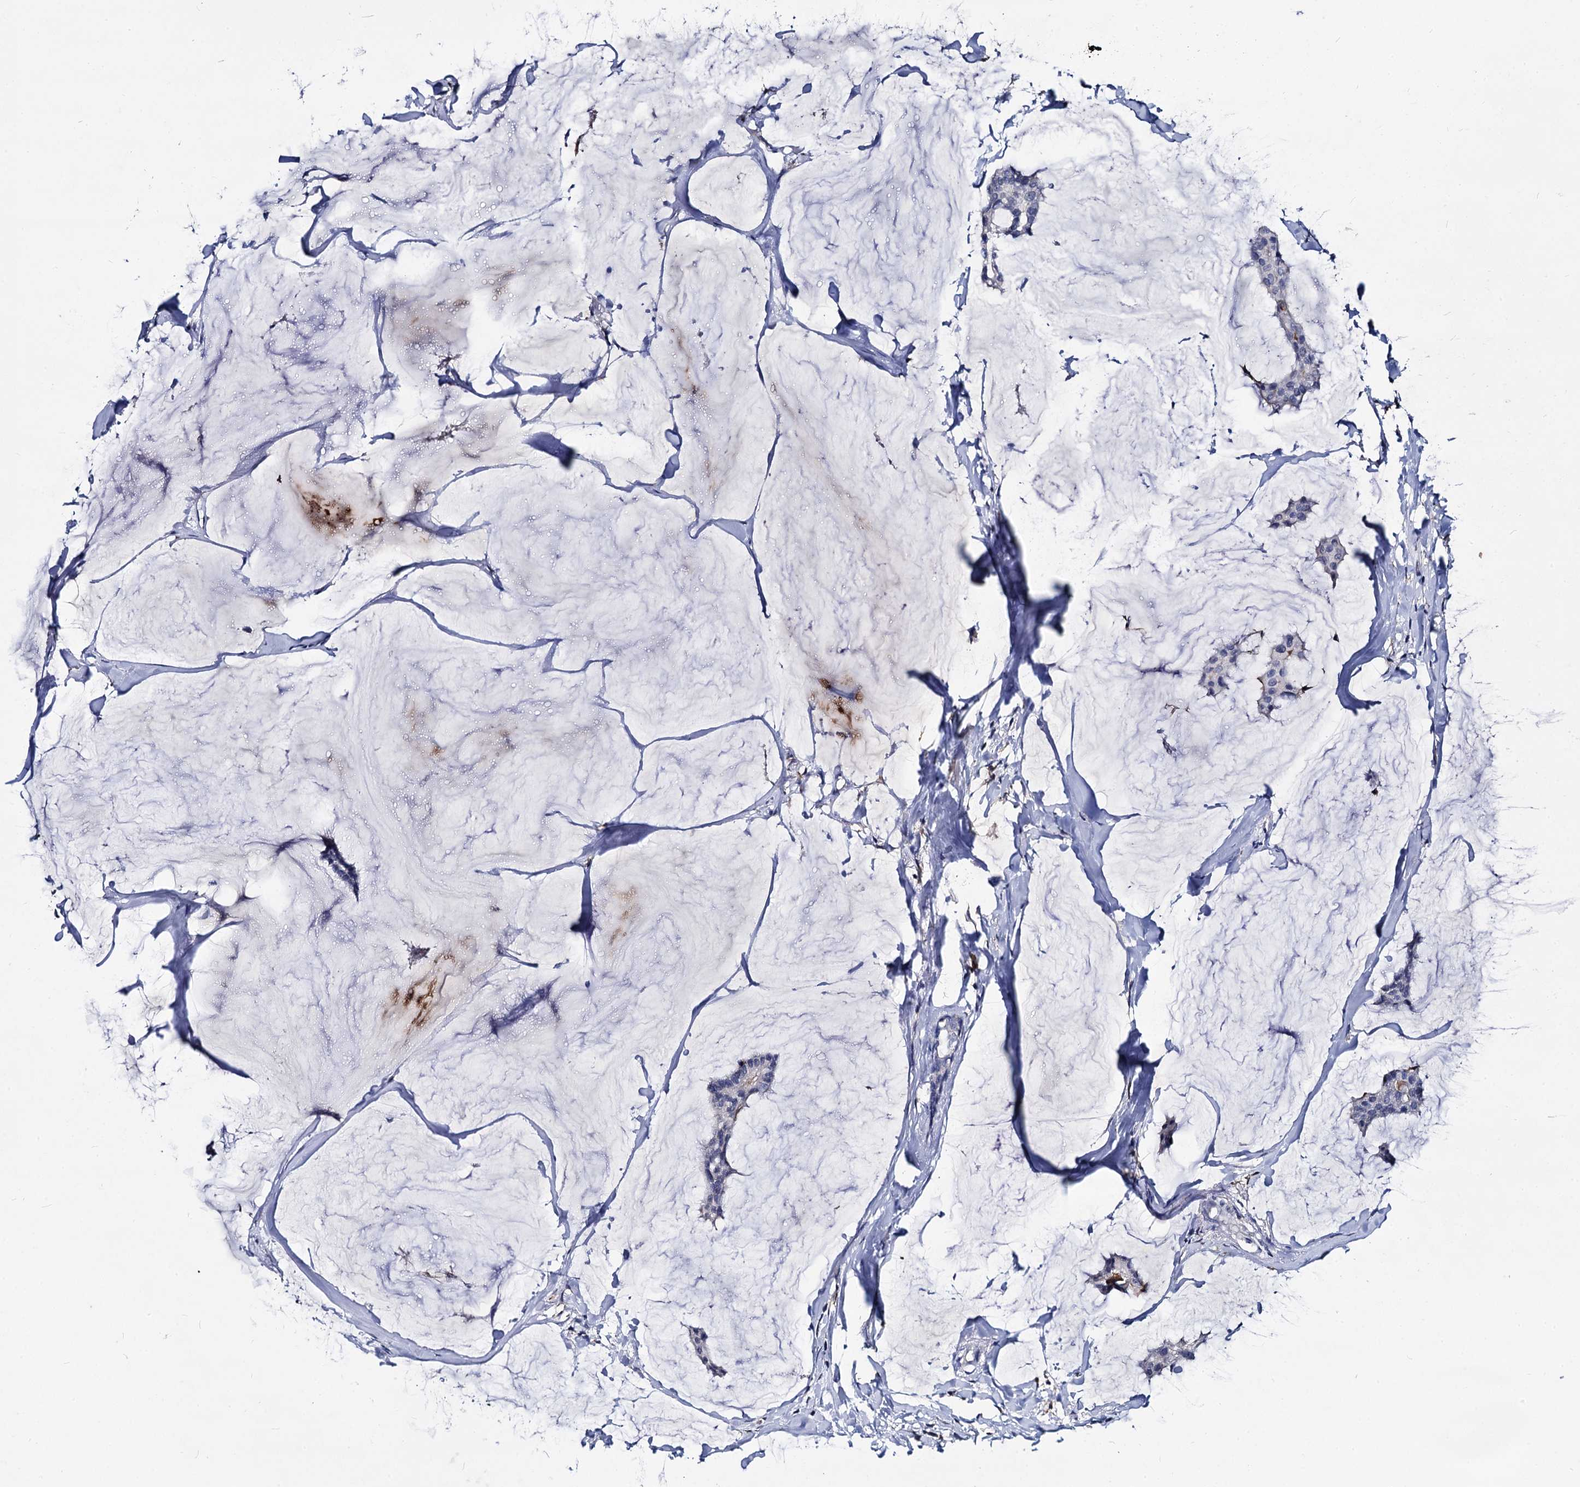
{"staining": {"intensity": "negative", "quantity": "none", "location": "none"}, "tissue": "breast cancer", "cell_type": "Tumor cells", "image_type": "cancer", "snomed": [{"axis": "morphology", "description": "Duct carcinoma"}, {"axis": "topography", "description": "Breast"}], "caption": "A micrograph of human breast infiltrating ductal carcinoma is negative for staining in tumor cells.", "gene": "RHOG", "patient": {"sex": "female", "age": 93}}